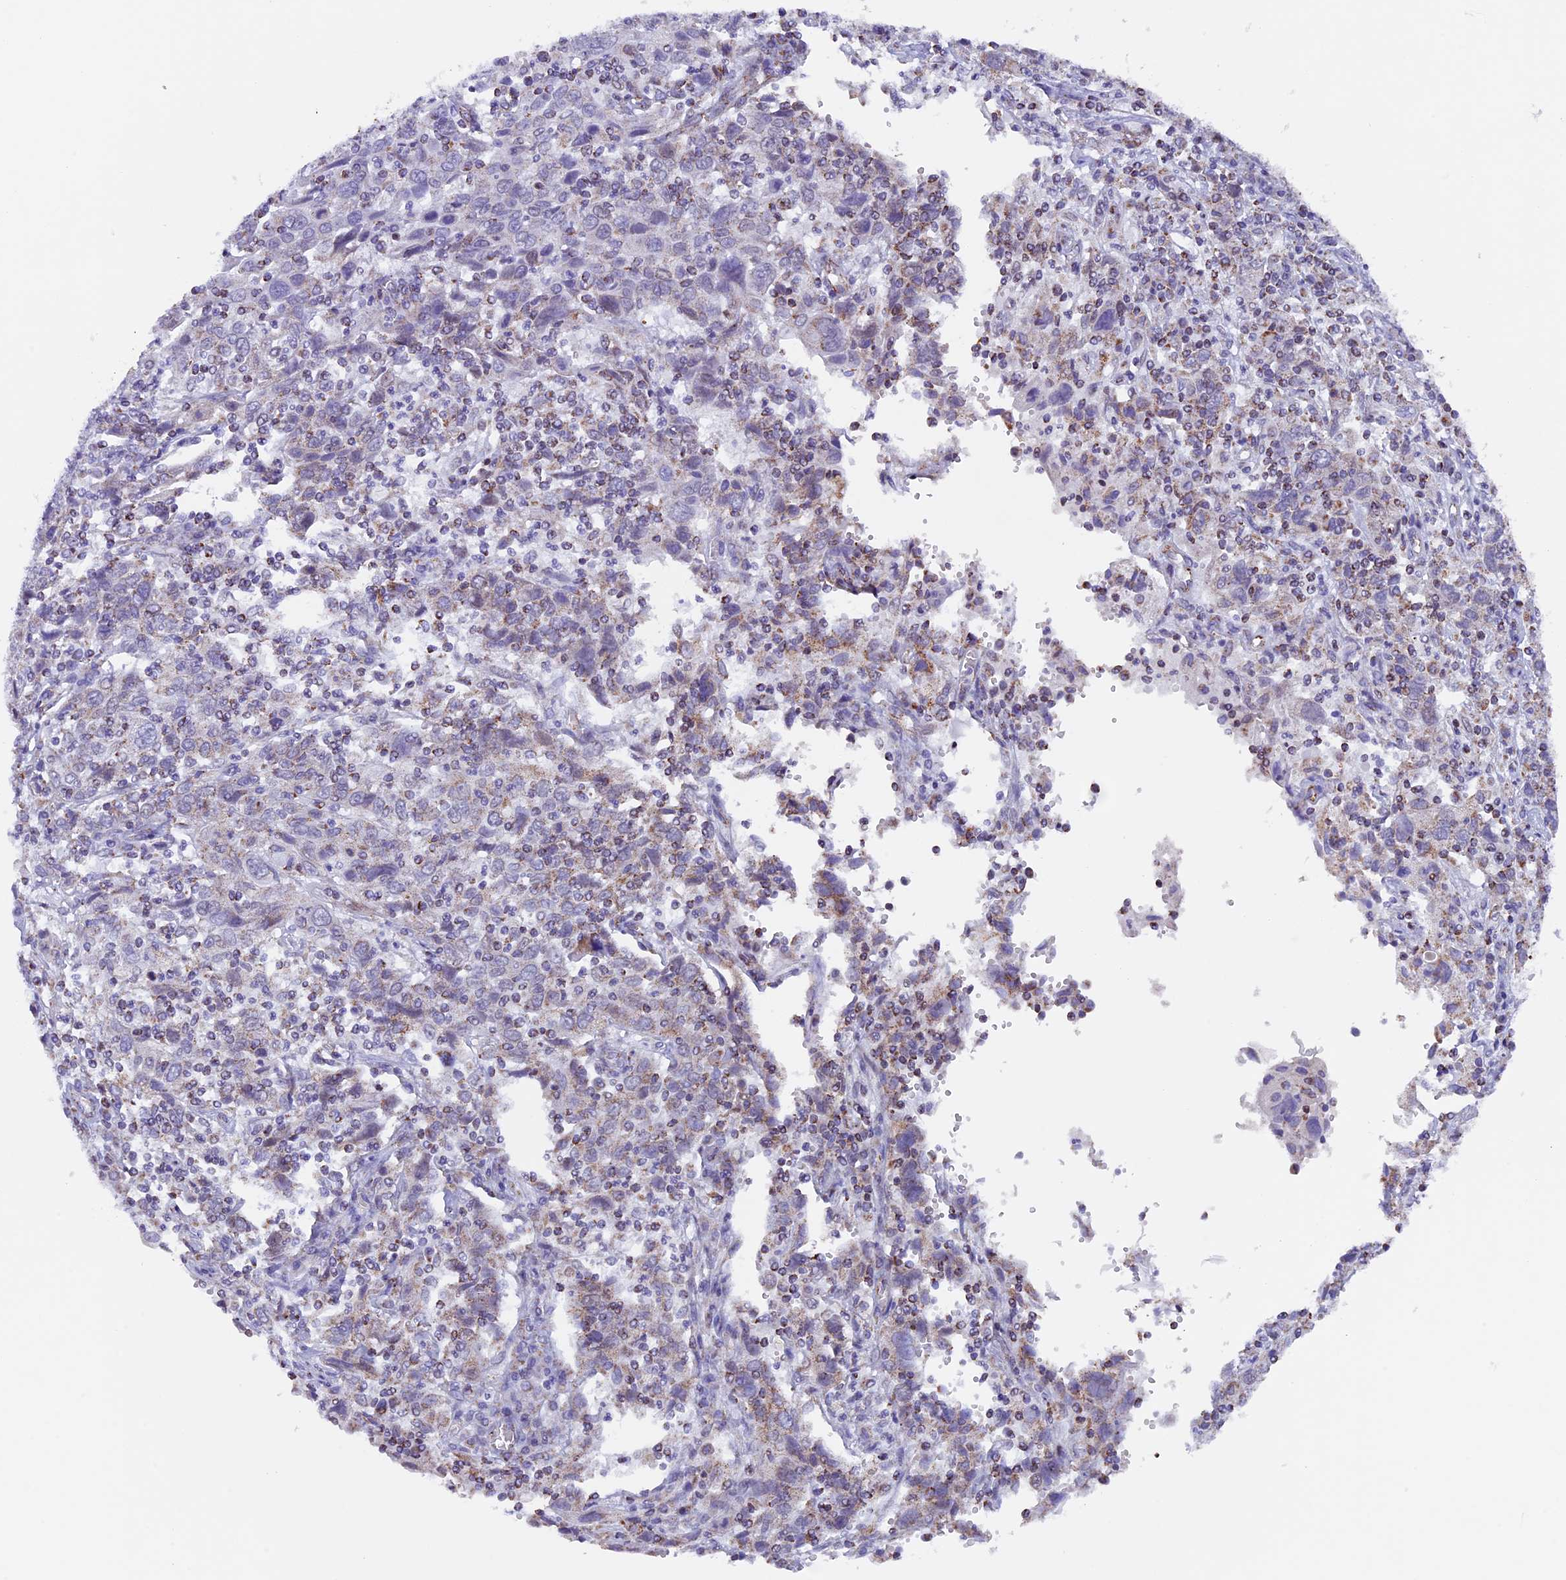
{"staining": {"intensity": "negative", "quantity": "none", "location": "none"}, "tissue": "cervical cancer", "cell_type": "Tumor cells", "image_type": "cancer", "snomed": [{"axis": "morphology", "description": "Squamous cell carcinoma, NOS"}, {"axis": "topography", "description": "Cervix"}], "caption": "Immunohistochemistry (IHC) of human cervical cancer (squamous cell carcinoma) shows no positivity in tumor cells. Nuclei are stained in blue.", "gene": "TFAM", "patient": {"sex": "female", "age": 46}}